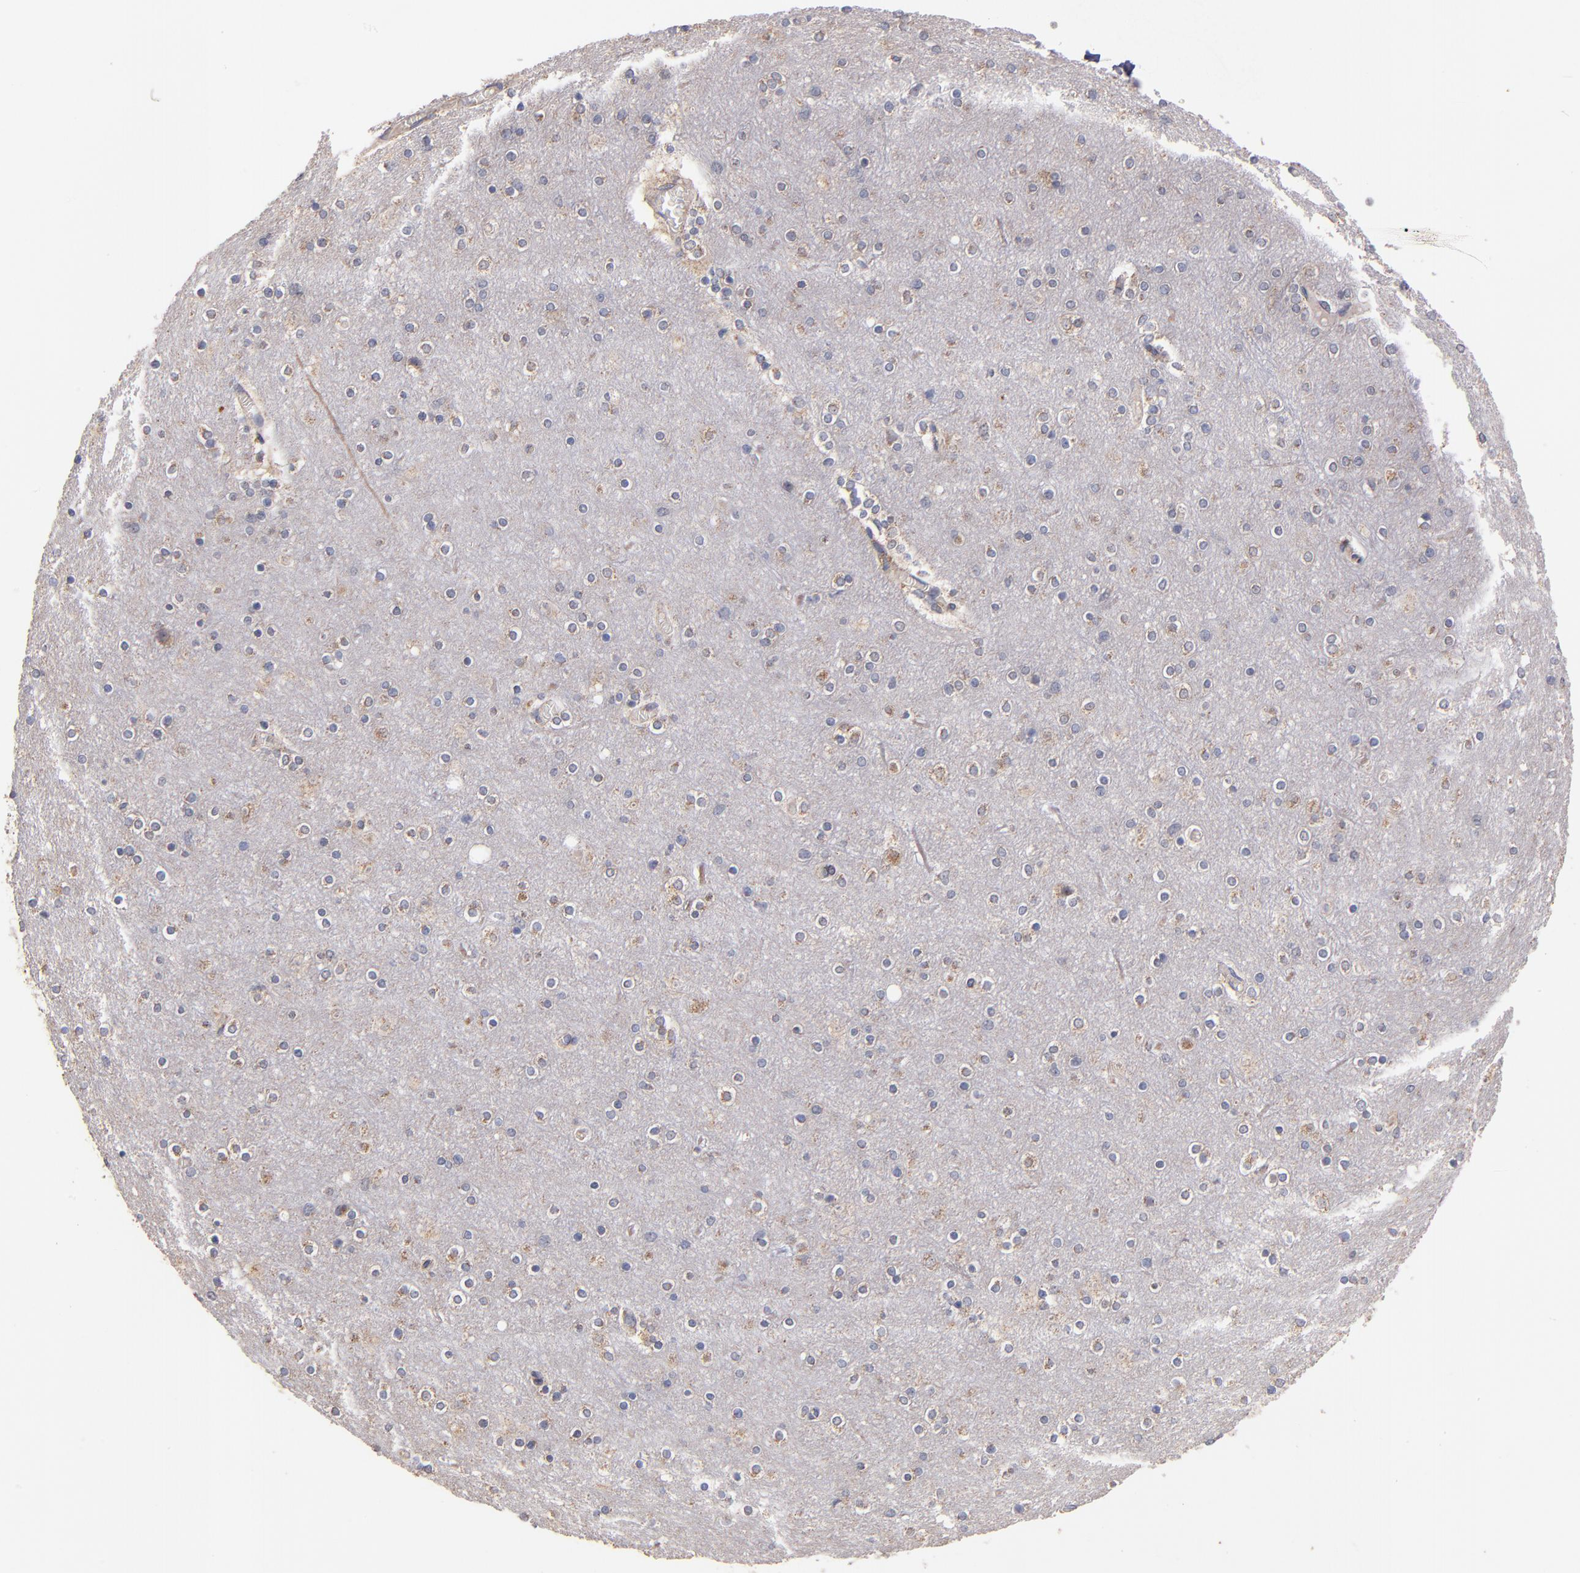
{"staining": {"intensity": "negative", "quantity": "none", "location": "none"}, "tissue": "cerebral cortex", "cell_type": "Endothelial cells", "image_type": "normal", "snomed": [{"axis": "morphology", "description": "Normal tissue, NOS"}, {"axis": "topography", "description": "Cerebral cortex"}], "caption": "The IHC image has no significant expression in endothelial cells of cerebral cortex. Brightfield microscopy of immunohistochemistry (IHC) stained with DAB (brown) and hematoxylin (blue), captured at high magnification.", "gene": "DIABLO", "patient": {"sex": "female", "age": 54}}